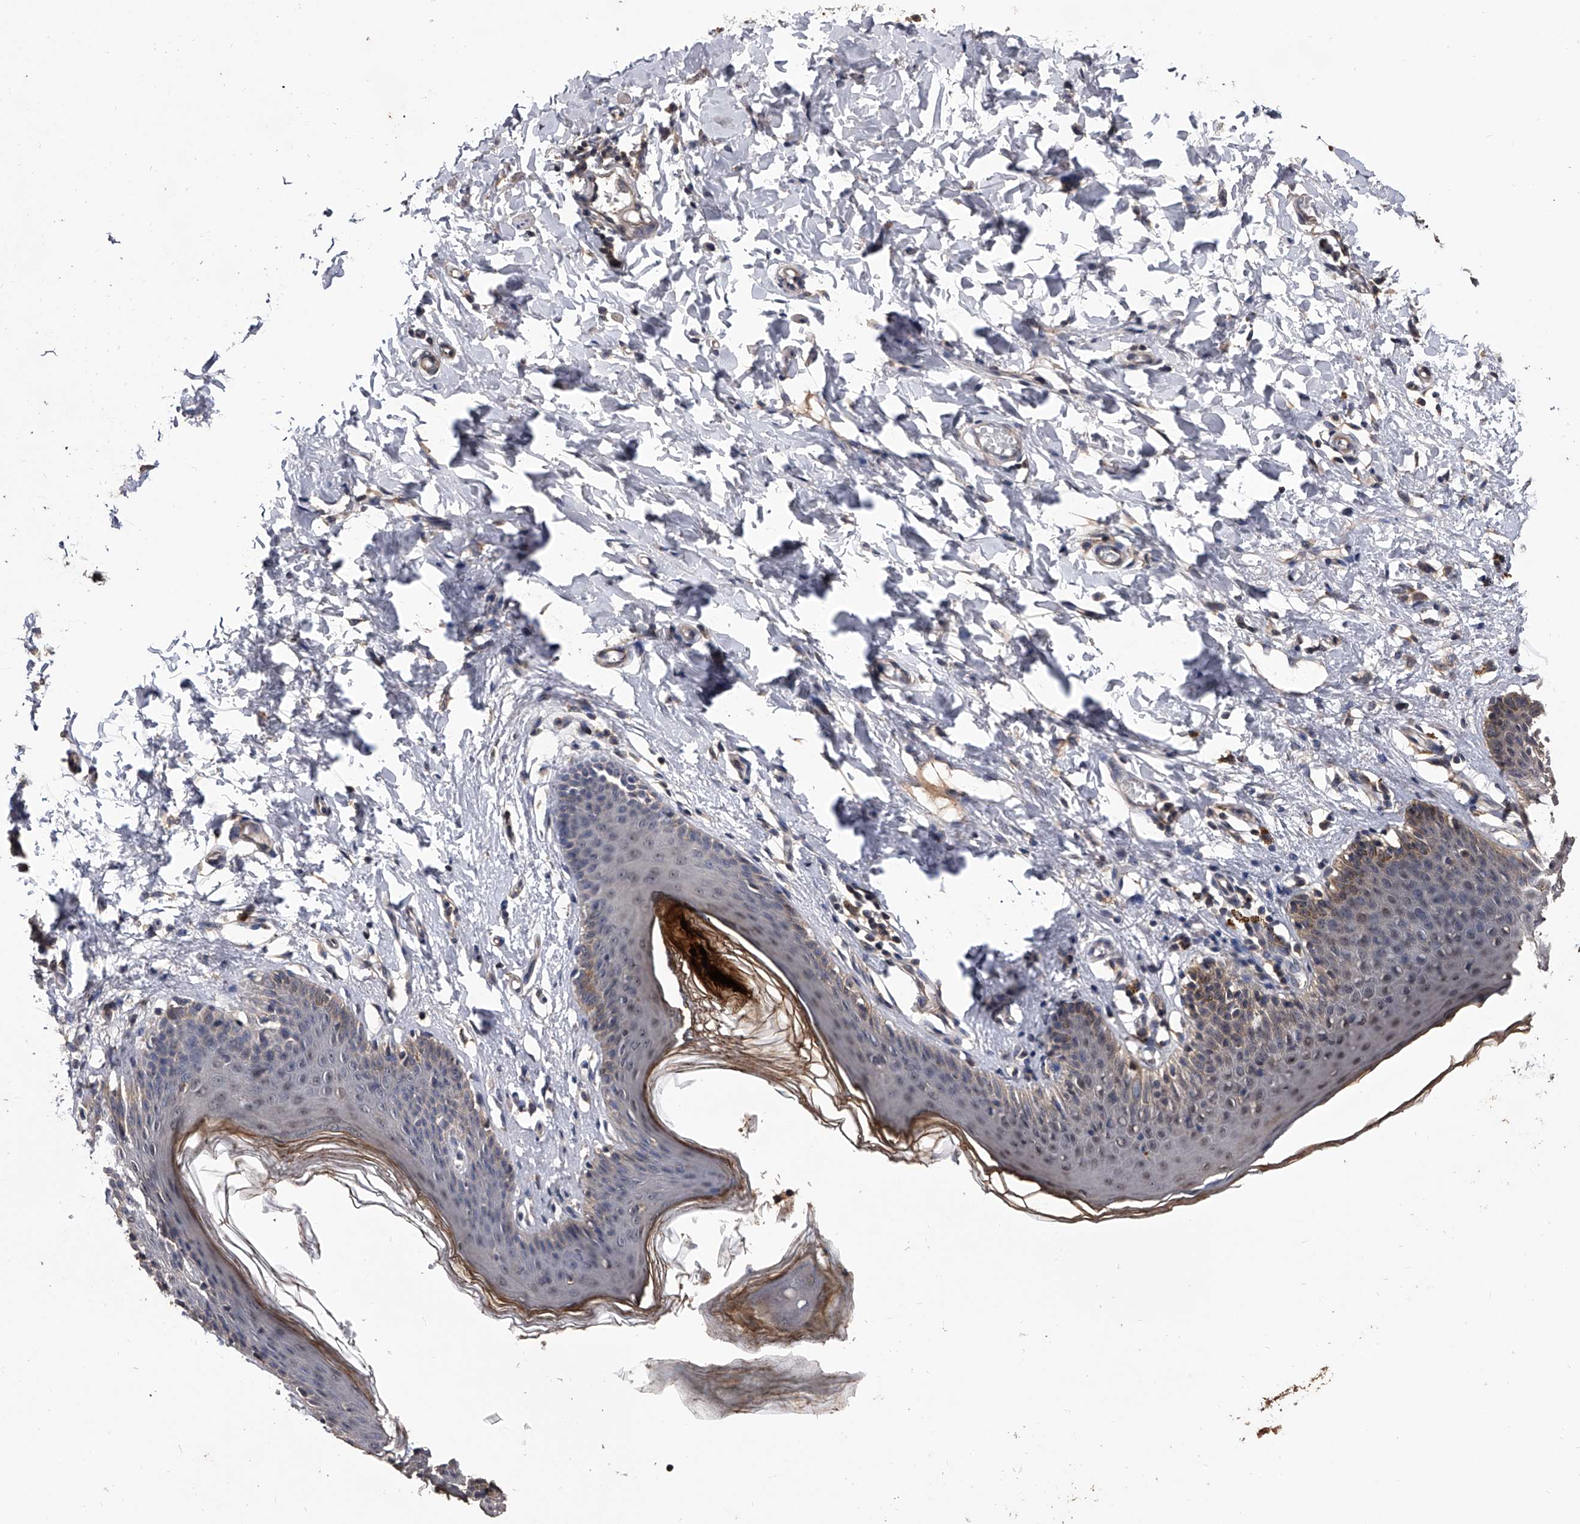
{"staining": {"intensity": "moderate", "quantity": "<25%", "location": "nuclear"}, "tissue": "skin", "cell_type": "Epidermal cells", "image_type": "normal", "snomed": [{"axis": "morphology", "description": "Normal tissue, NOS"}, {"axis": "topography", "description": "Vulva"}], "caption": "Moderate nuclear expression for a protein is appreciated in about <25% of epidermal cells of benign skin using IHC.", "gene": "EFCAB7", "patient": {"sex": "female", "age": 66}}